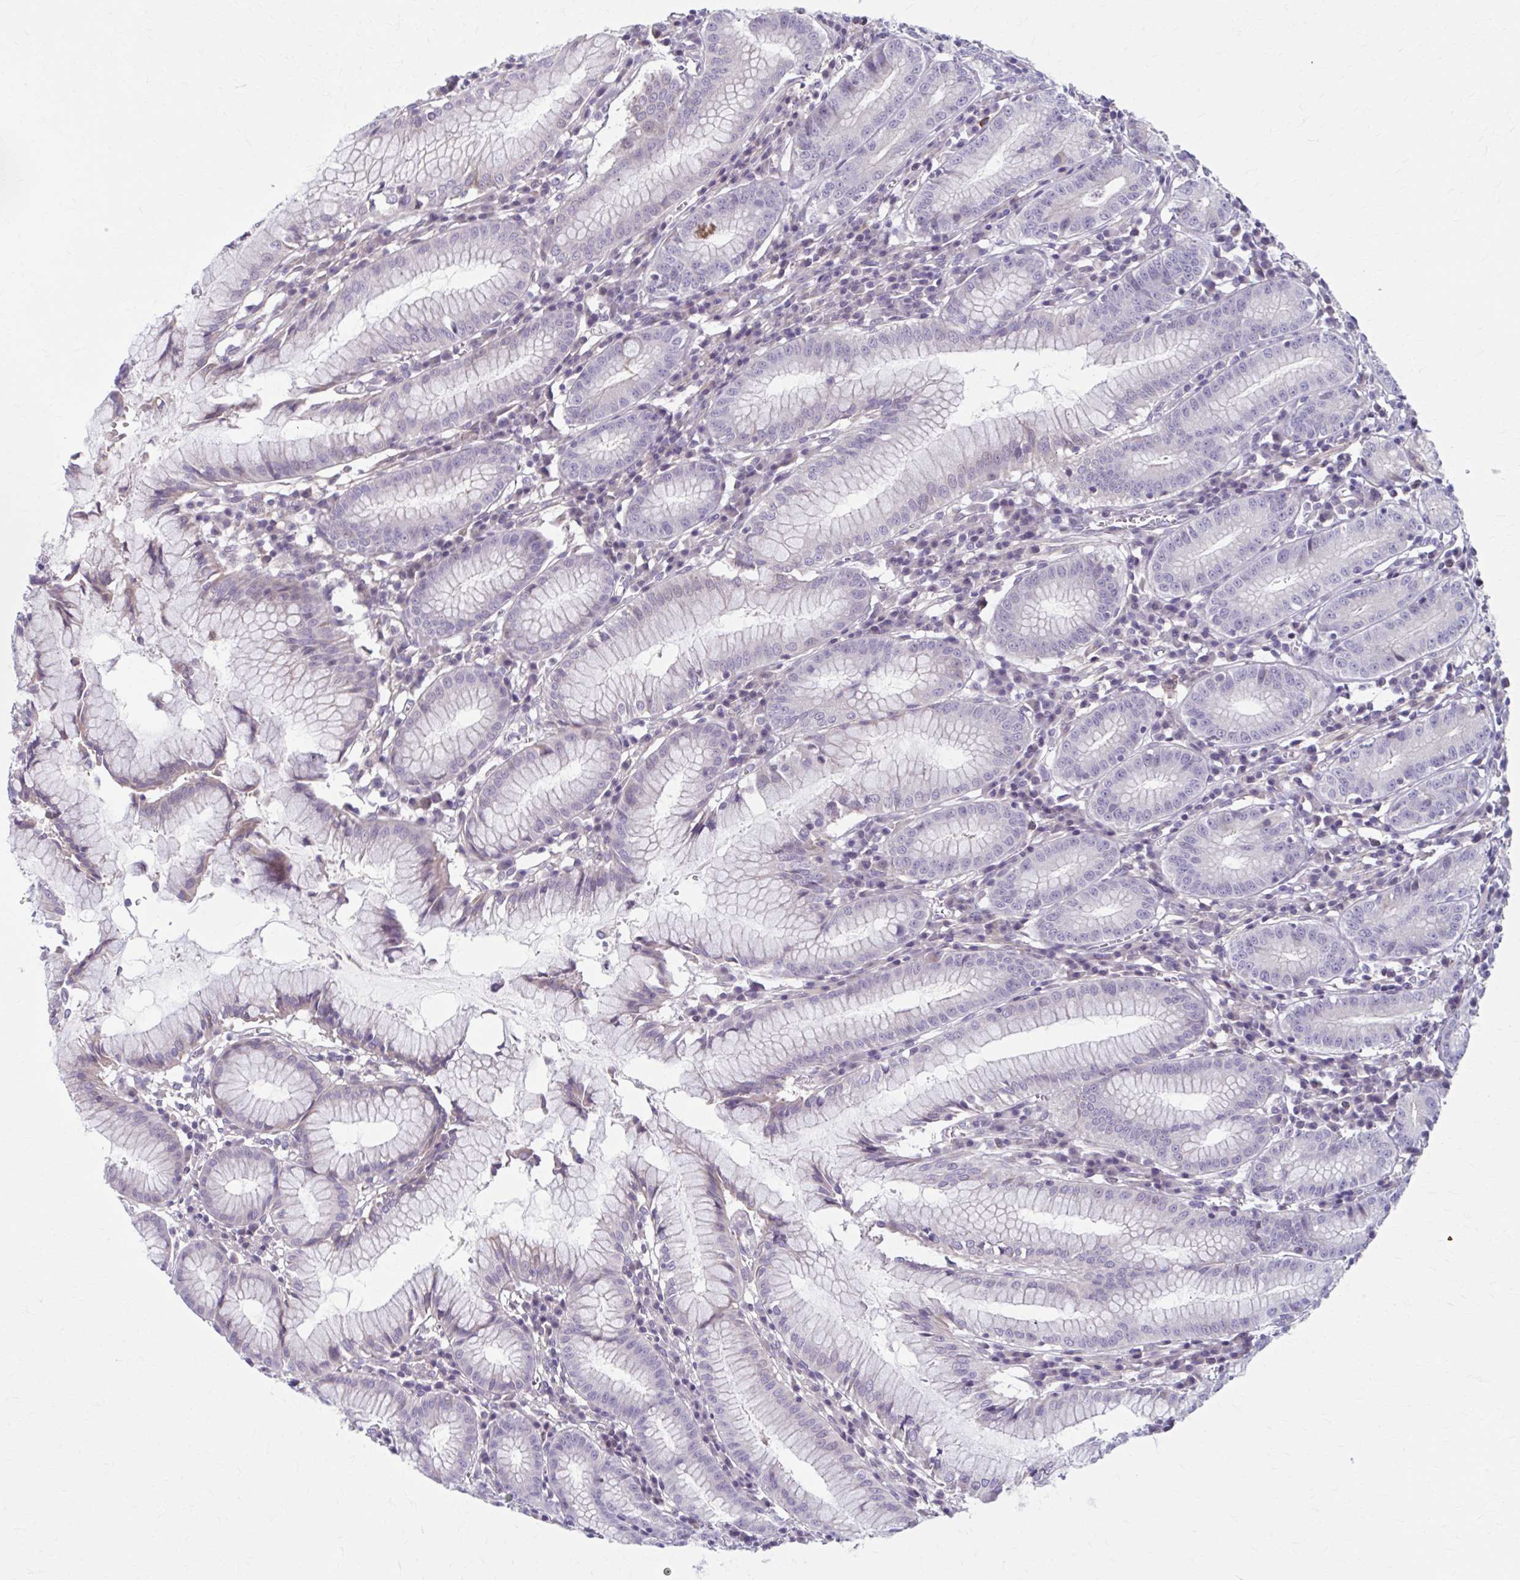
{"staining": {"intensity": "weak", "quantity": "<25%", "location": "cytoplasmic/membranous"}, "tissue": "stomach", "cell_type": "Glandular cells", "image_type": "normal", "snomed": [{"axis": "morphology", "description": "Normal tissue, NOS"}, {"axis": "topography", "description": "Stomach"}], "caption": "Micrograph shows no significant protein expression in glandular cells of benign stomach.", "gene": "CHST3", "patient": {"sex": "male", "age": 55}}